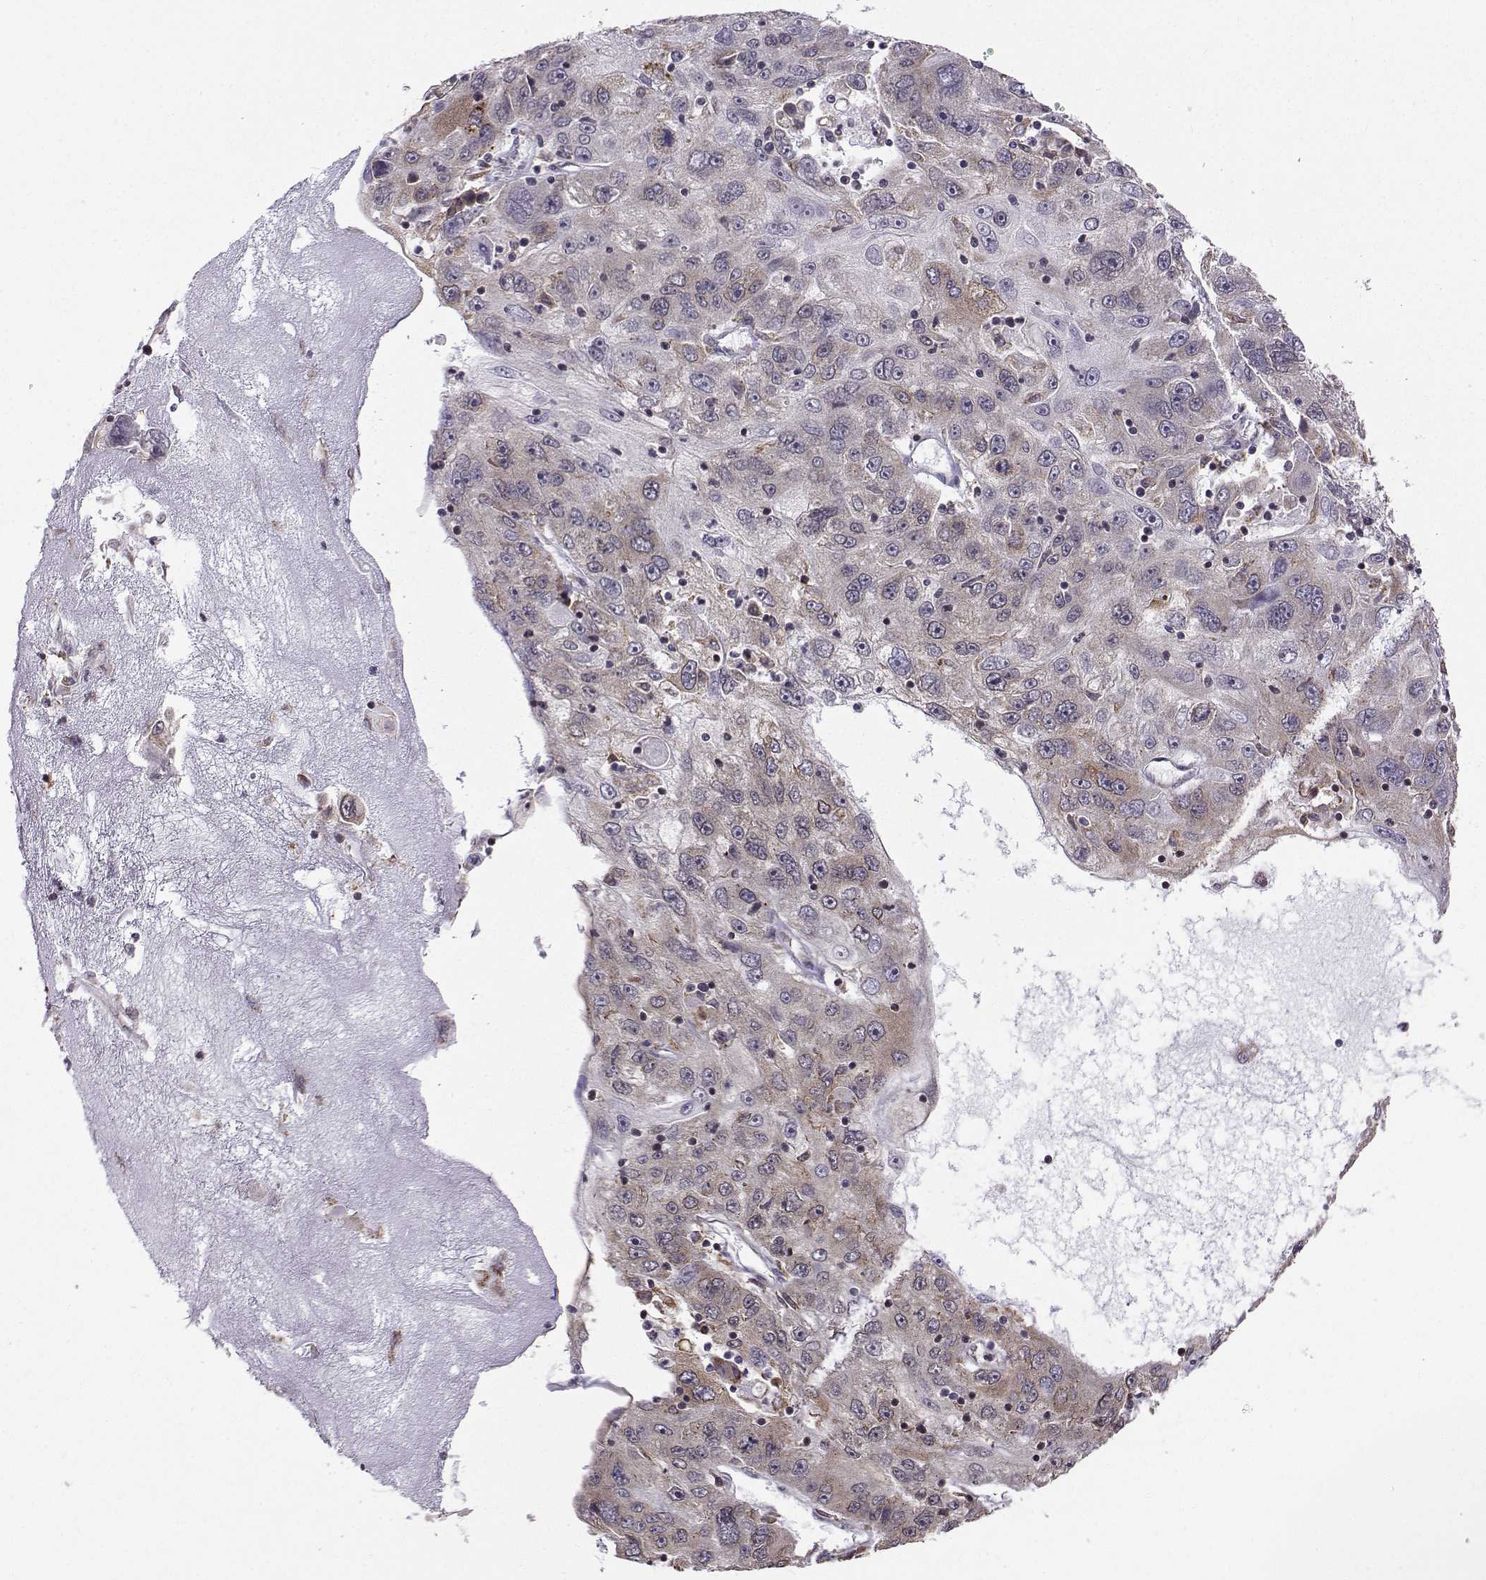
{"staining": {"intensity": "weak", "quantity": "<25%", "location": "cytoplasmic/membranous"}, "tissue": "stomach cancer", "cell_type": "Tumor cells", "image_type": "cancer", "snomed": [{"axis": "morphology", "description": "Adenocarcinoma, NOS"}, {"axis": "topography", "description": "Stomach"}], "caption": "High magnification brightfield microscopy of stomach cancer stained with DAB (3,3'-diaminobenzidine) (brown) and counterstained with hematoxylin (blue): tumor cells show no significant positivity.", "gene": "EZH1", "patient": {"sex": "male", "age": 56}}